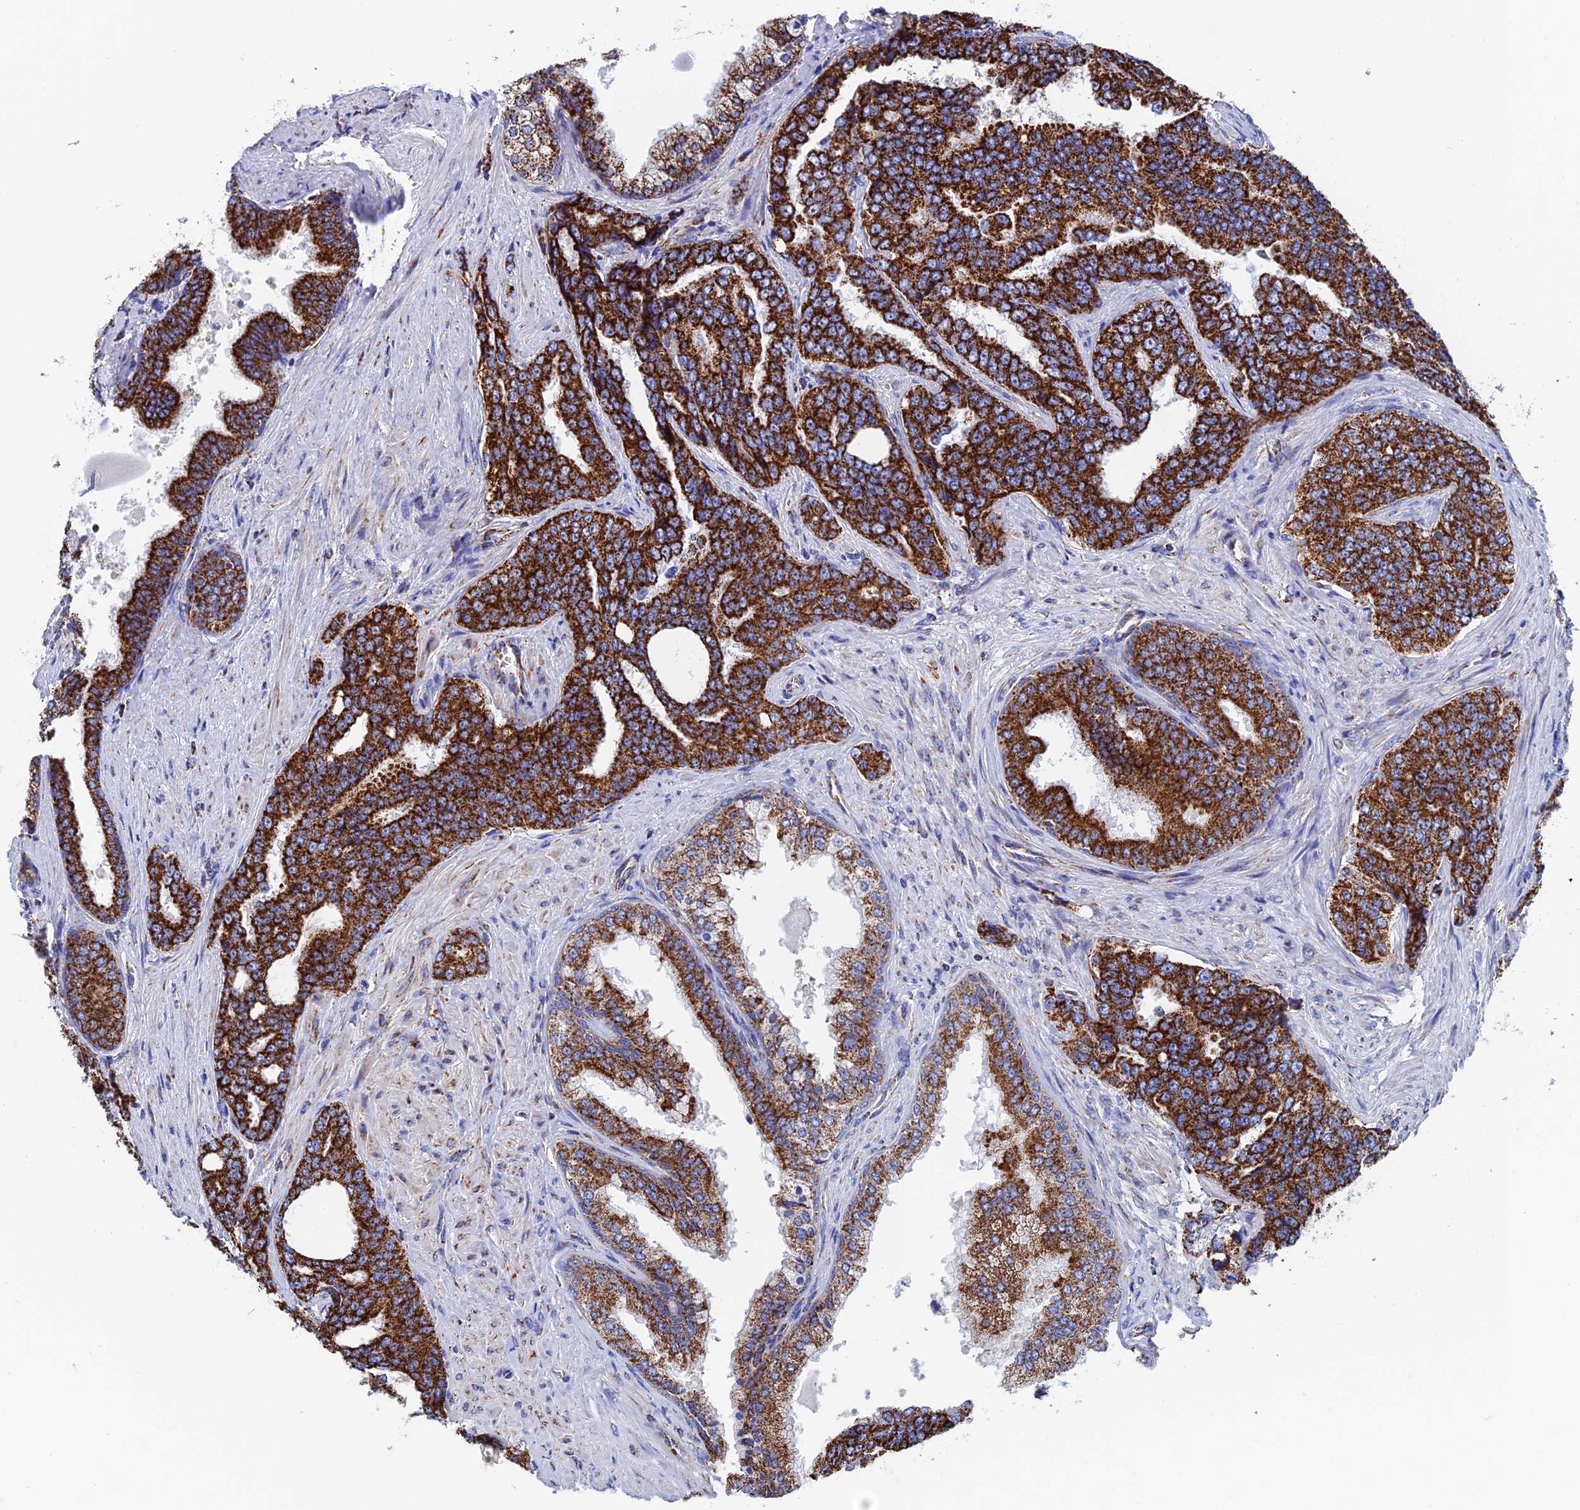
{"staining": {"intensity": "strong", "quantity": ">75%", "location": "cytoplasmic/membranous"}, "tissue": "prostate cancer", "cell_type": "Tumor cells", "image_type": "cancer", "snomed": [{"axis": "morphology", "description": "Adenocarcinoma, High grade"}, {"axis": "topography", "description": "Prostate"}], "caption": "Tumor cells exhibit high levels of strong cytoplasmic/membranous staining in about >75% of cells in human prostate adenocarcinoma (high-grade).", "gene": "WDR83", "patient": {"sex": "male", "age": 67}}